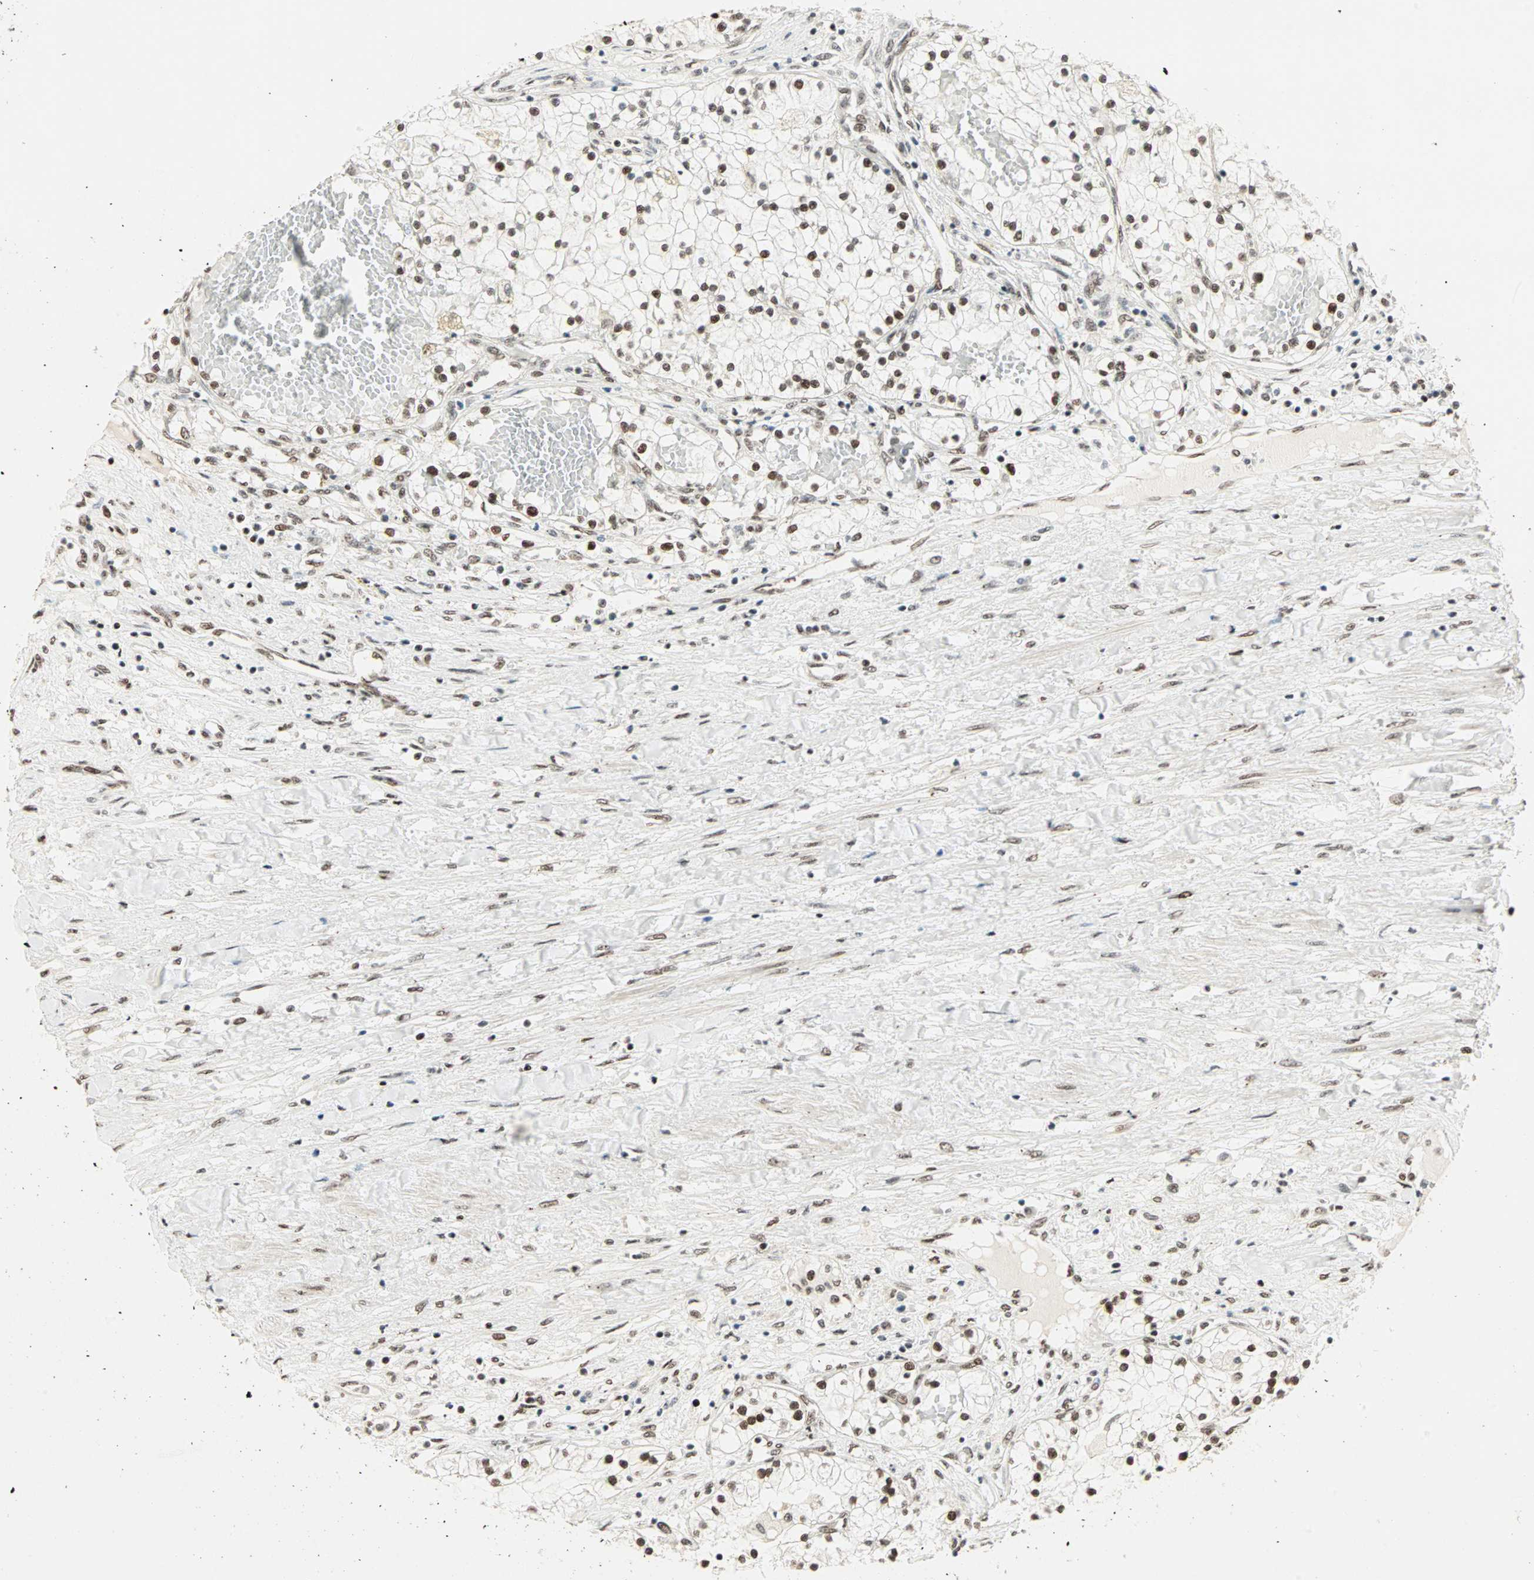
{"staining": {"intensity": "strong", "quantity": ">75%", "location": "nuclear"}, "tissue": "renal cancer", "cell_type": "Tumor cells", "image_type": "cancer", "snomed": [{"axis": "morphology", "description": "Adenocarcinoma, NOS"}, {"axis": "topography", "description": "Kidney"}], "caption": "About >75% of tumor cells in human renal cancer exhibit strong nuclear protein expression as visualized by brown immunohistochemical staining.", "gene": "BLM", "patient": {"sex": "male", "age": 68}}